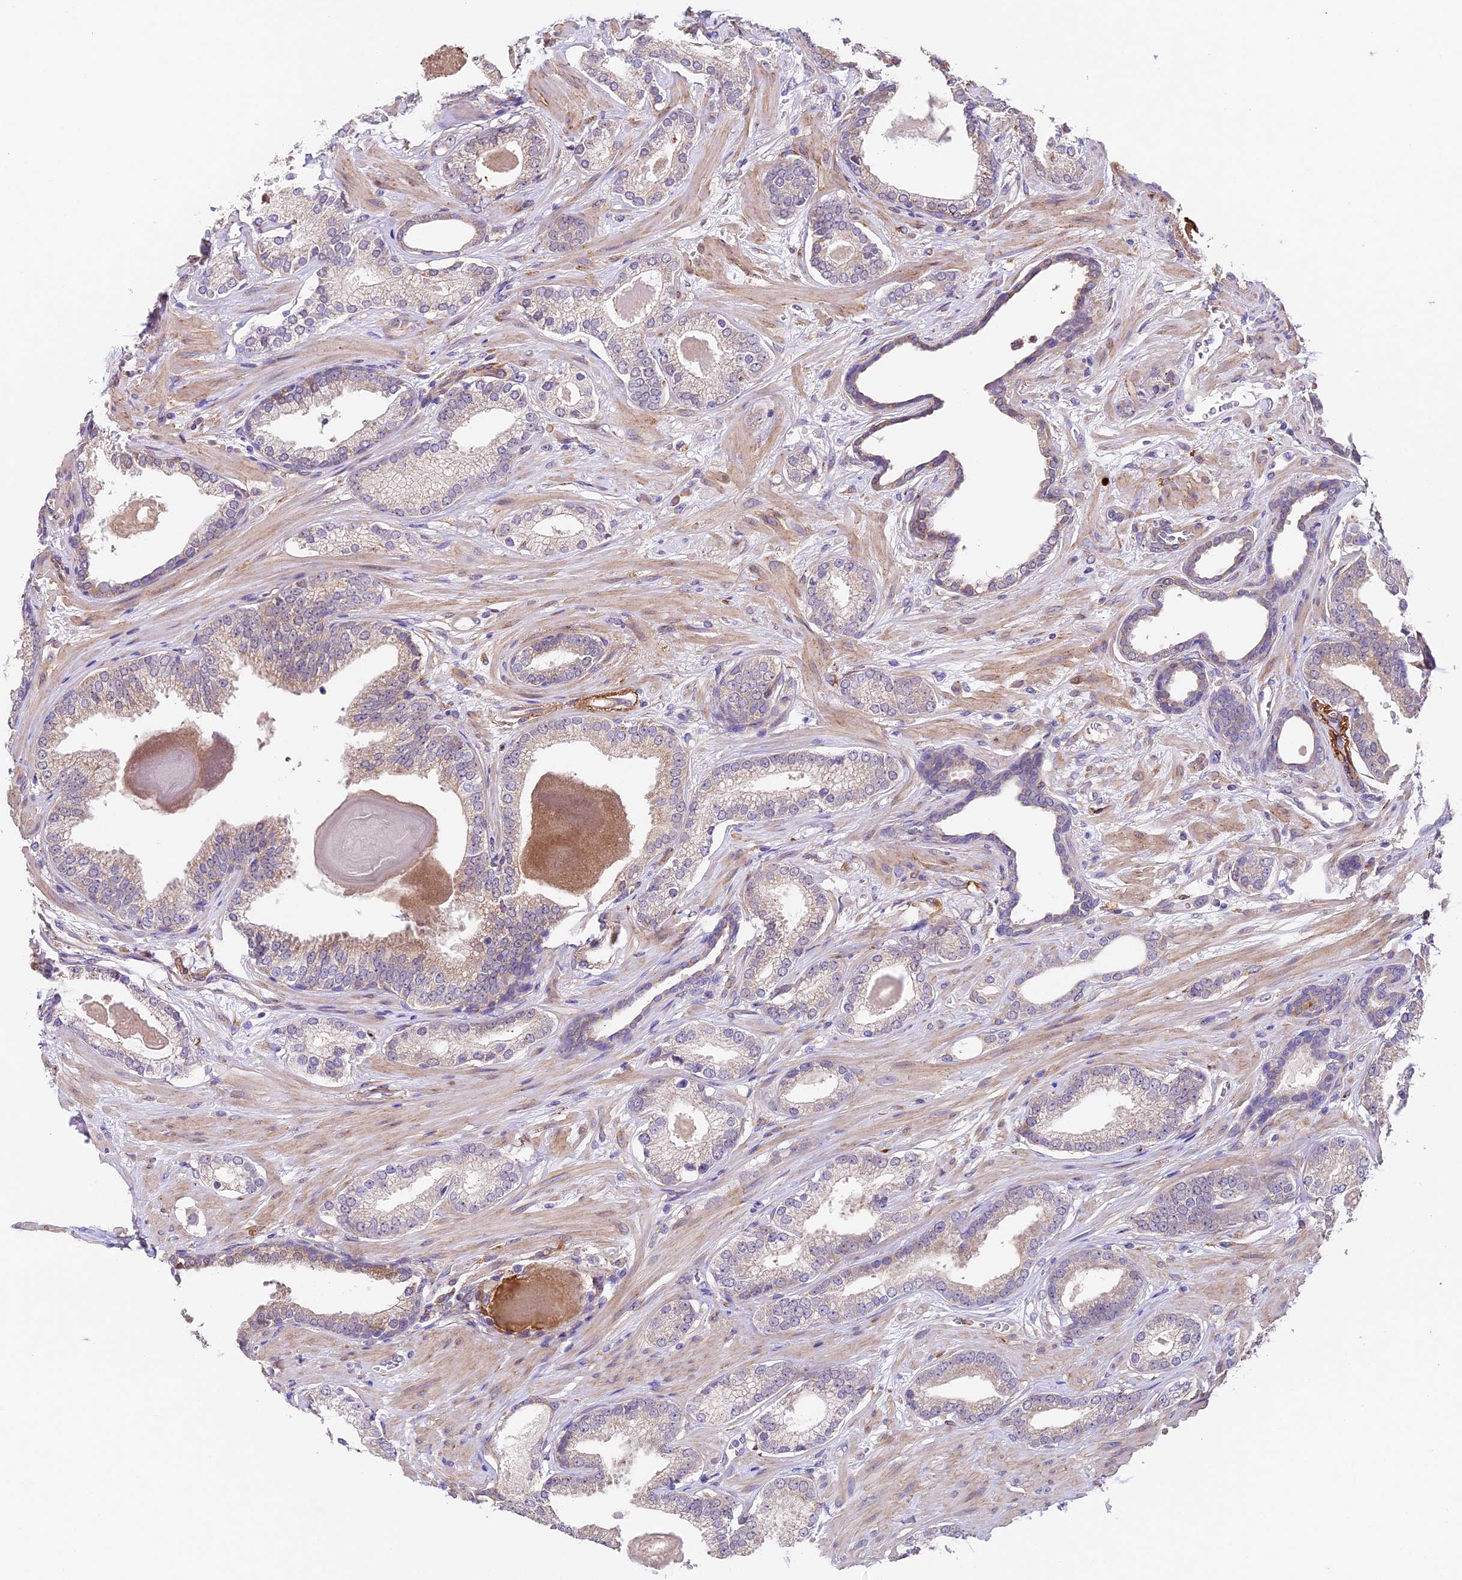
{"staining": {"intensity": "negative", "quantity": "none", "location": "none"}, "tissue": "prostate cancer", "cell_type": "Tumor cells", "image_type": "cancer", "snomed": [{"axis": "morphology", "description": "Adenocarcinoma, Low grade"}, {"axis": "topography", "description": "Prostate"}], "caption": "The immunohistochemistry micrograph has no significant expression in tumor cells of prostate cancer (adenocarcinoma (low-grade)) tissue. (DAB IHC visualized using brightfield microscopy, high magnification).", "gene": "LSM7", "patient": {"sex": "male", "age": 70}}